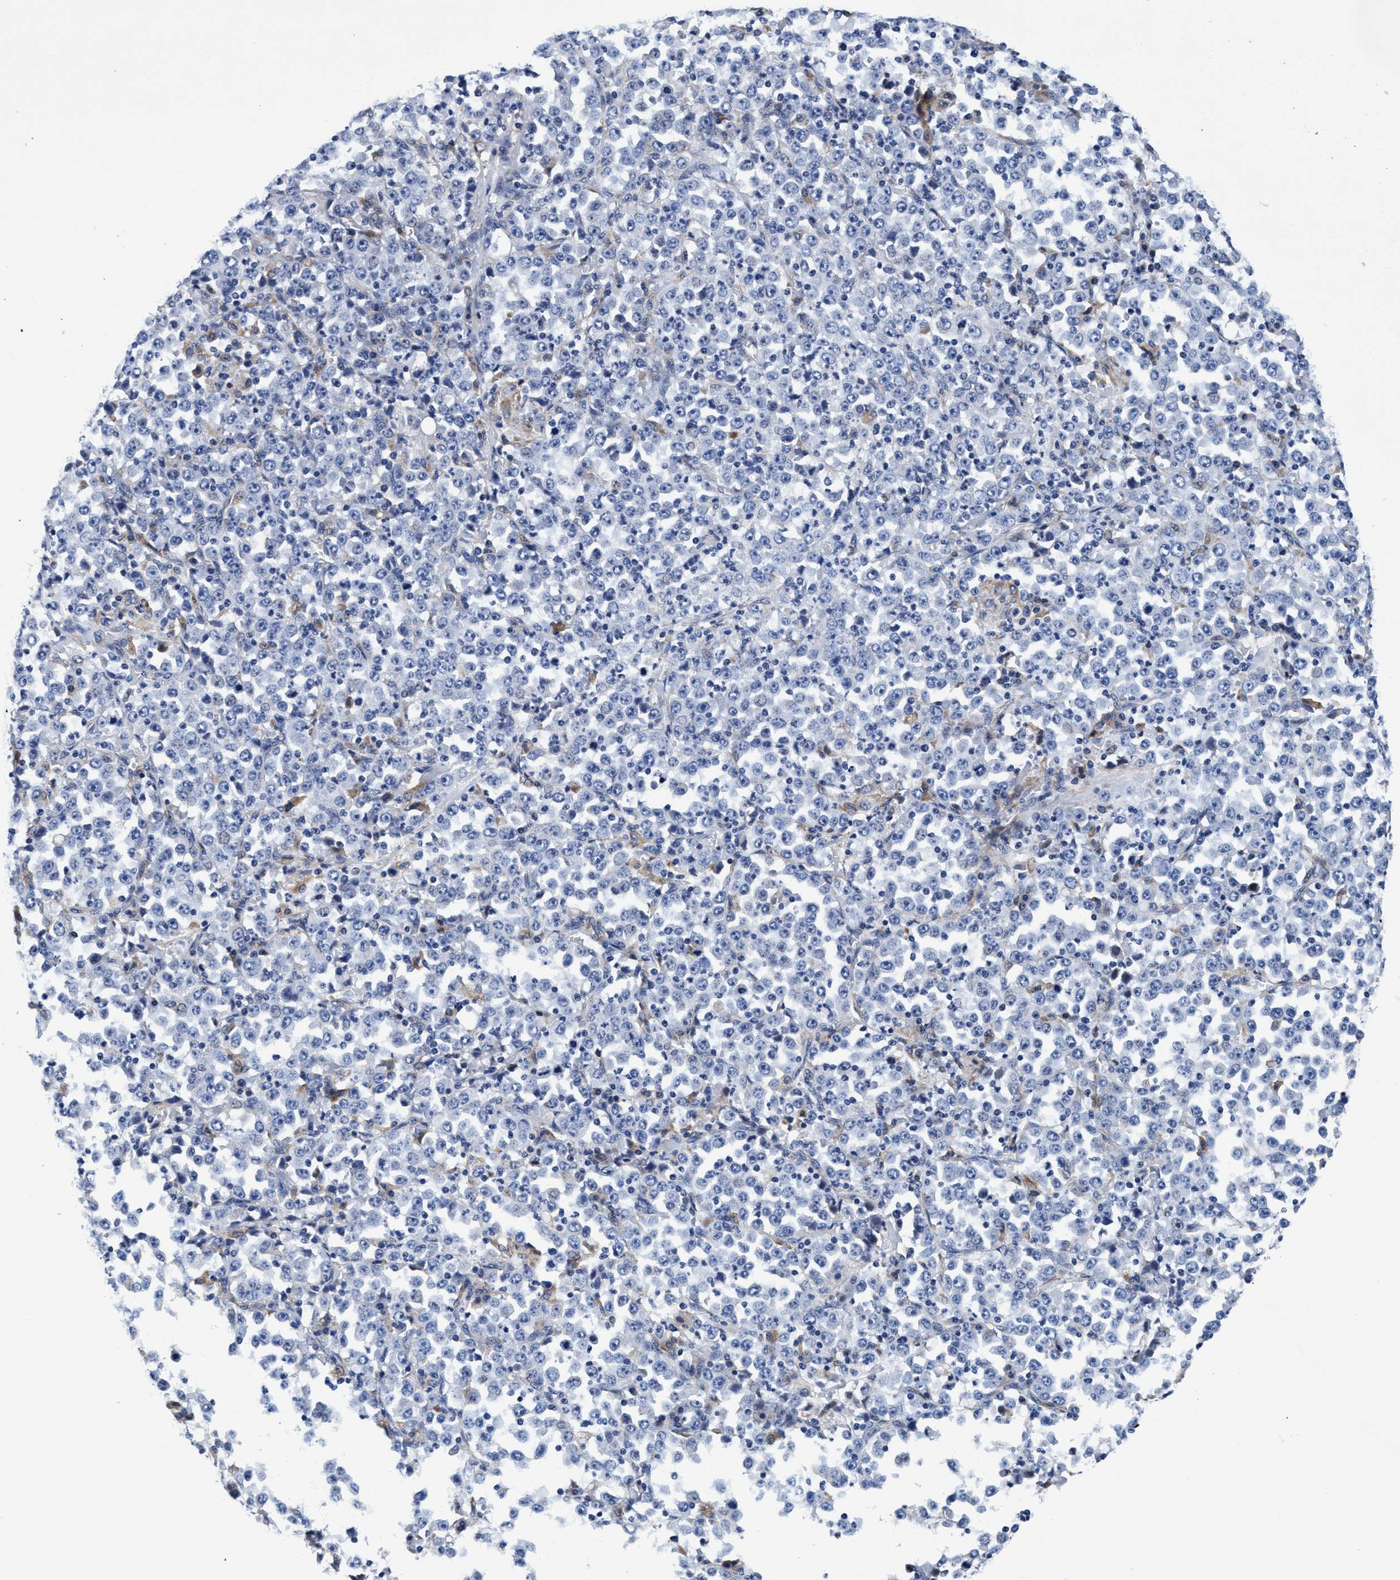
{"staining": {"intensity": "weak", "quantity": "25%-75%", "location": "cytoplasmic/membranous"}, "tissue": "stomach cancer", "cell_type": "Tumor cells", "image_type": "cancer", "snomed": [{"axis": "morphology", "description": "Normal tissue, NOS"}, {"axis": "morphology", "description": "Adenocarcinoma, NOS"}, {"axis": "topography", "description": "Stomach, upper"}, {"axis": "topography", "description": "Stomach"}], "caption": "Tumor cells demonstrate low levels of weak cytoplasmic/membranous expression in about 25%-75% of cells in human adenocarcinoma (stomach). Using DAB (3,3'-diaminobenzidine) (brown) and hematoxylin (blue) stains, captured at high magnification using brightfield microscopy.", "gene": "UBALD2", "patient": {"sex": "male", "age": 59}}